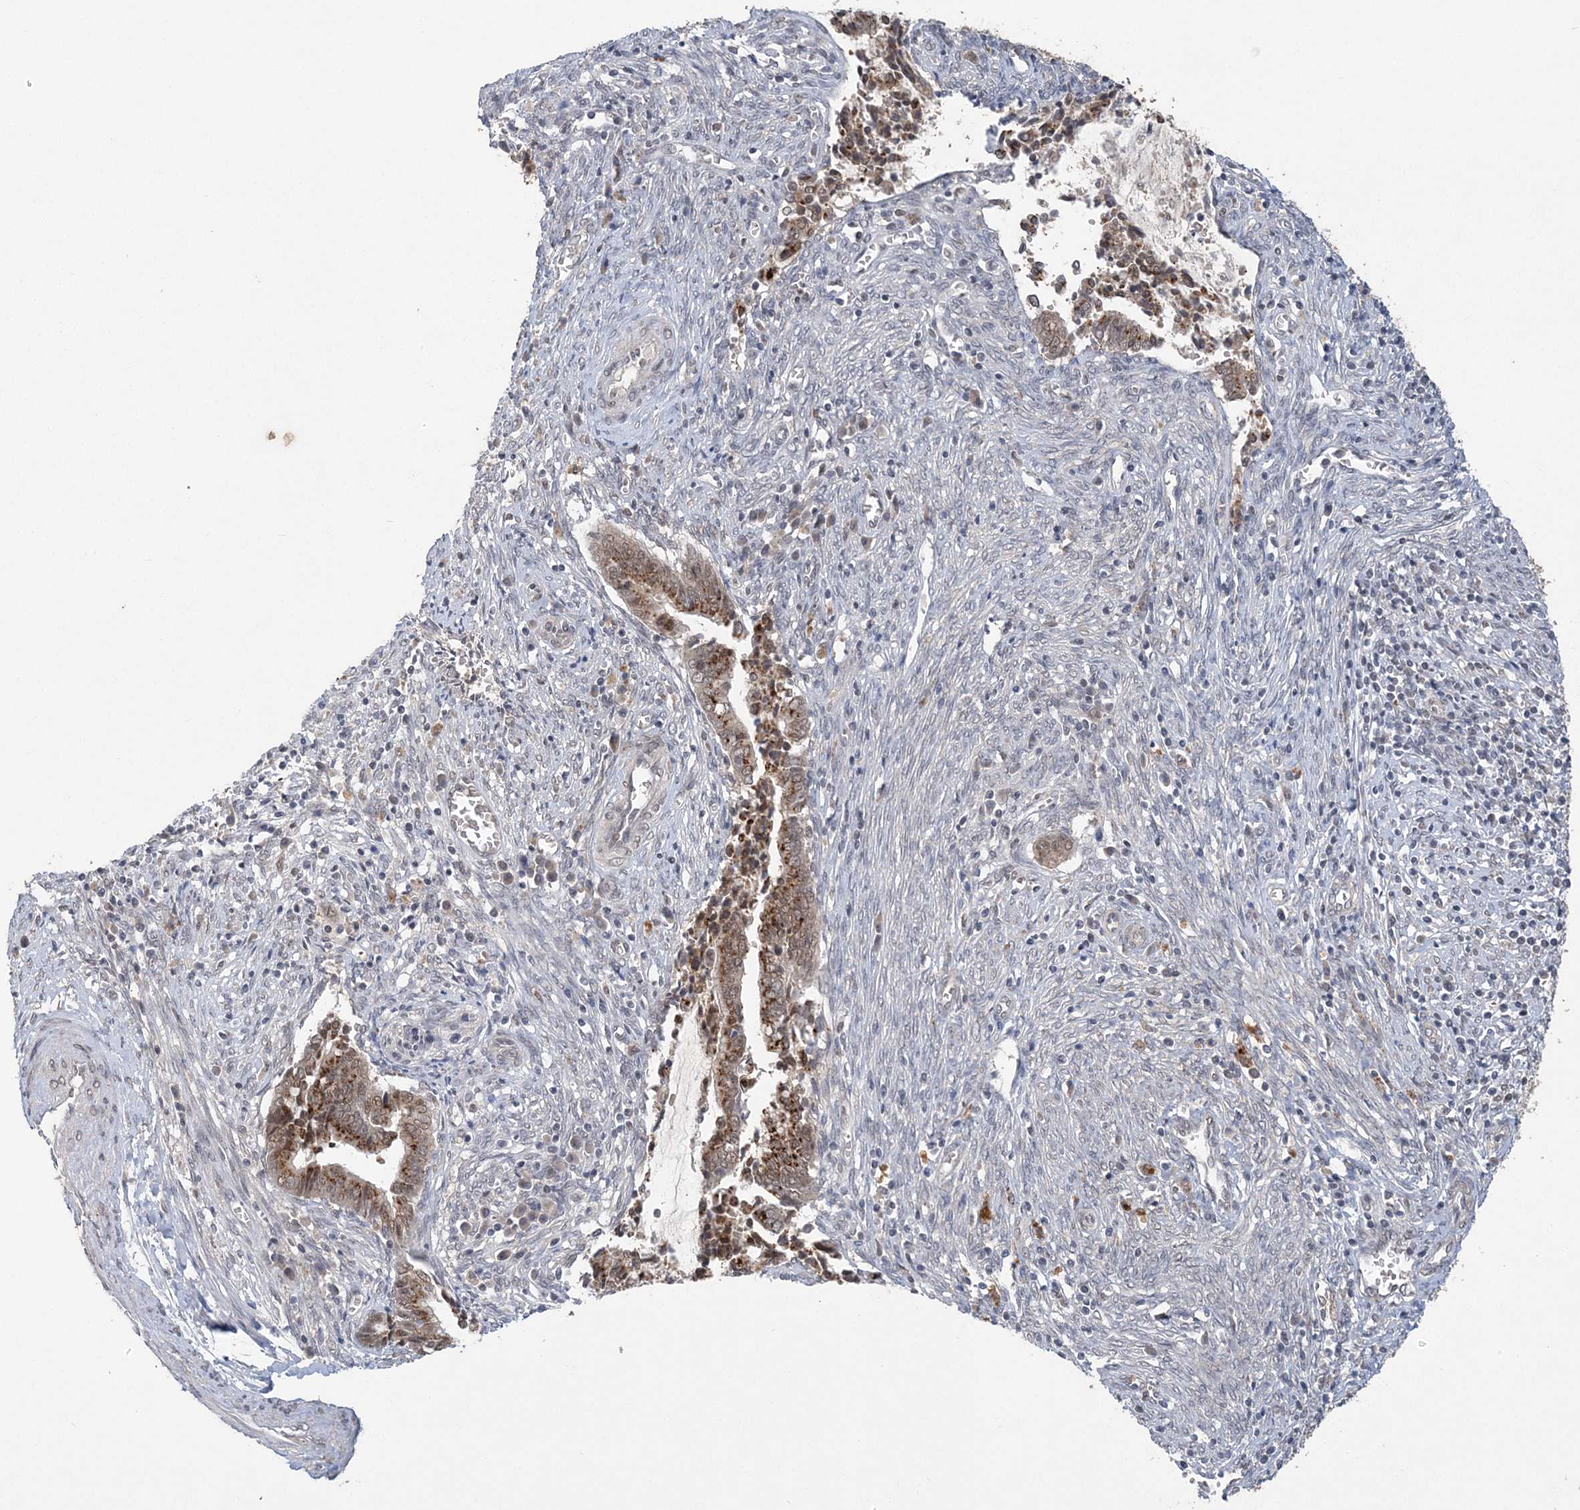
{"staining": {"intensity": "moderate", "quantity": ">75%", "location": "cytoplasmic/membranous,nuclear"}, "tissue": "cervical cancer", "cell_type": "Tumor cells", "image_type": "cancer", "snomed": [{"axis": "morphology", "description": "Adenocarcinoma, NOS"}, {"axis": "topography", "description": "Cervix"}], "caption": "Protein staining of cervical cancer (adenocarcinoma) tissue demonstrates moderate cytoplasmic/membranous and nuclear expression in about >75% of tumor cells.", "gene": "ZBTB7A", "patient": {"sex": "female", "age": 44}}